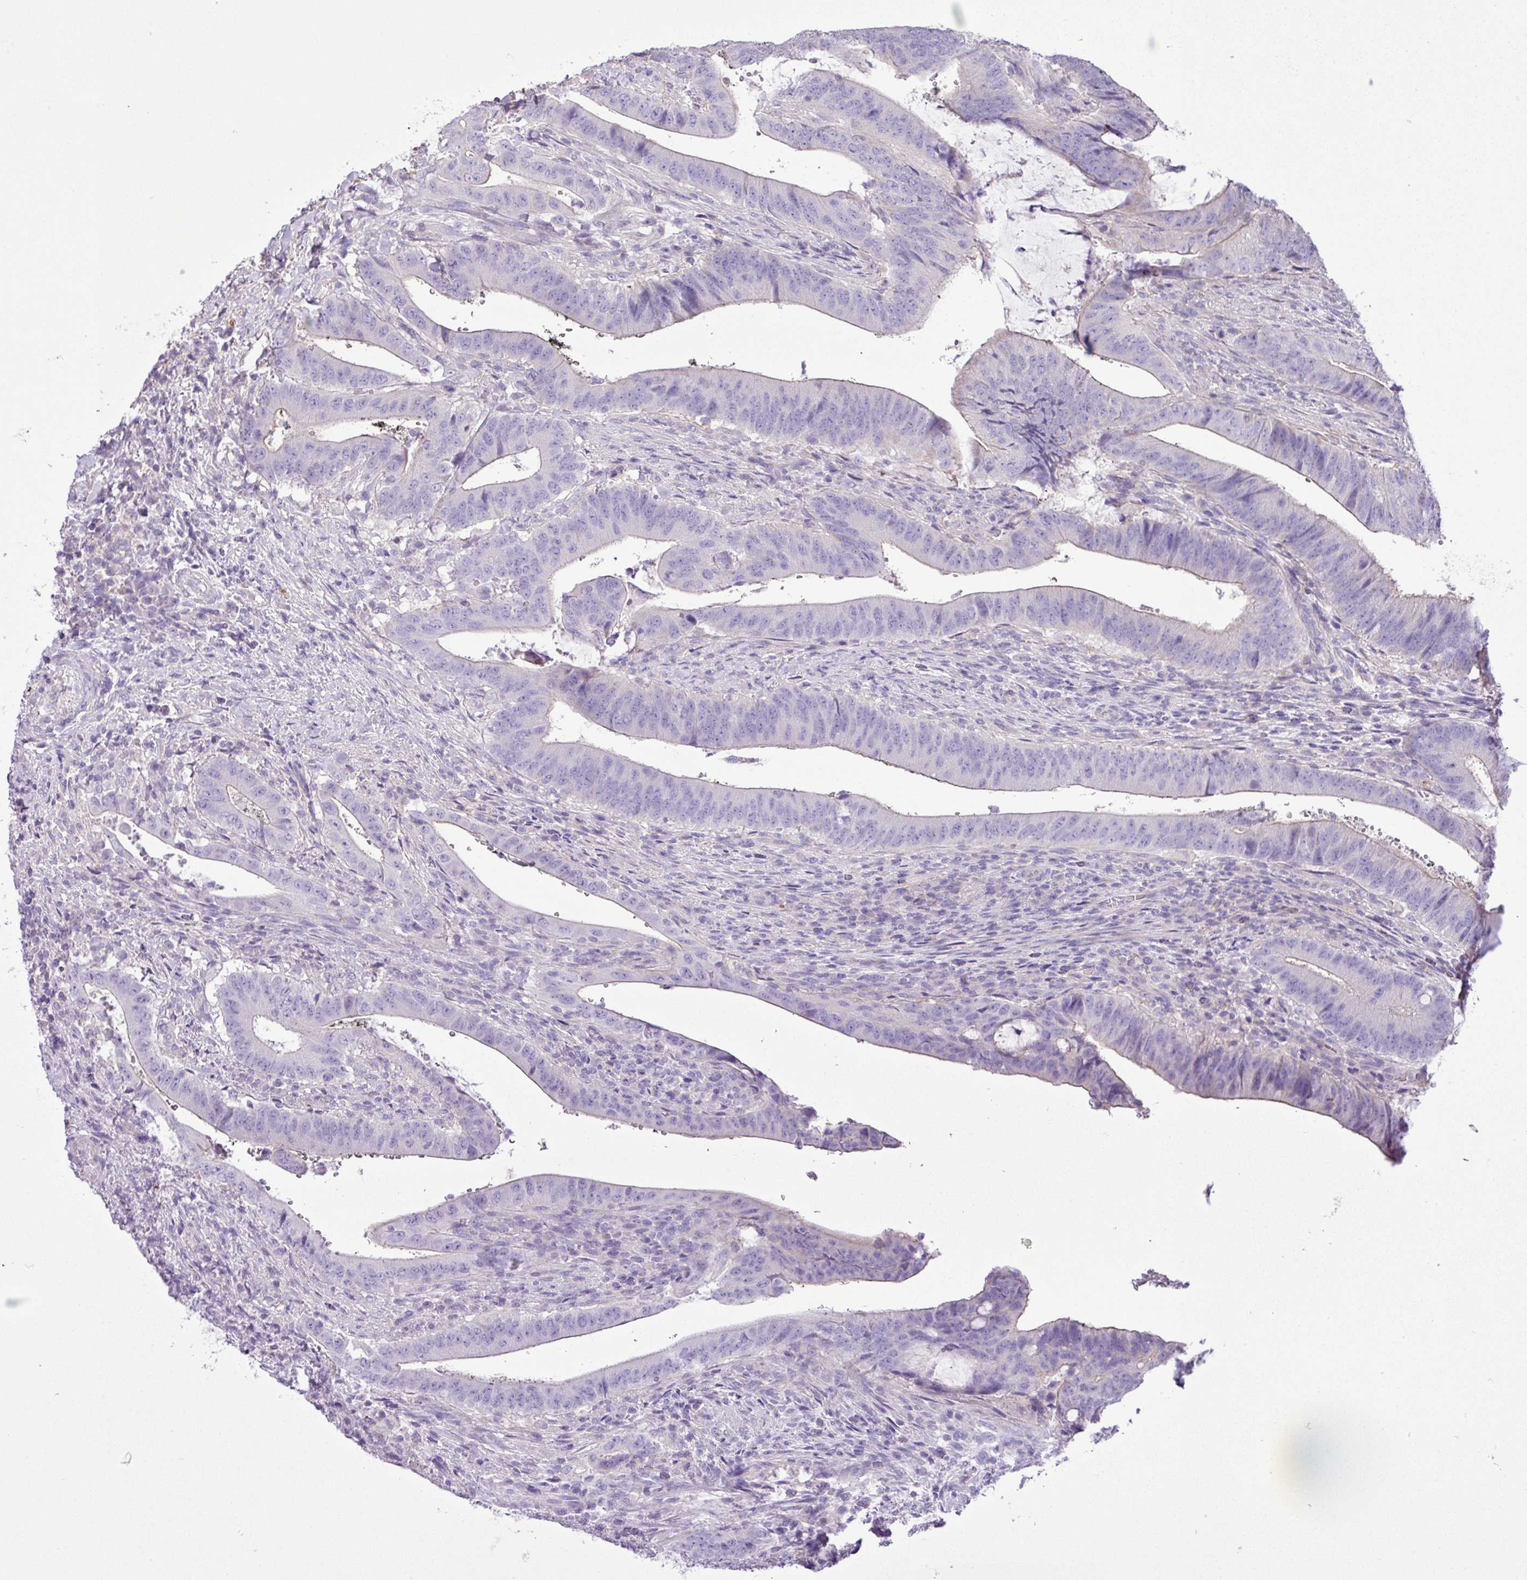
{"staining": {"intensity": "negative", "quantity": "none", "location": "none"}, "tissue": "colorectal cancer", "cell_type": "Tumor cells", "image_type": "cancer", "snomed": [{"axis": "morphology", "description": "Adenocarcinoma, NOS"}, {"axis": "topography", "description": "Colon"}], "caption": "Immunohistochemical staining of colorectal cancer exhibits no significant expression in tumor cells. The staining is performed using DAB (3,3'-diaminobenzidine) brown chromogen with nuclei counter-stained in using hematoxylin.", "gene": "ZNF334", "patient": {"sex": "female", "age": 43}}